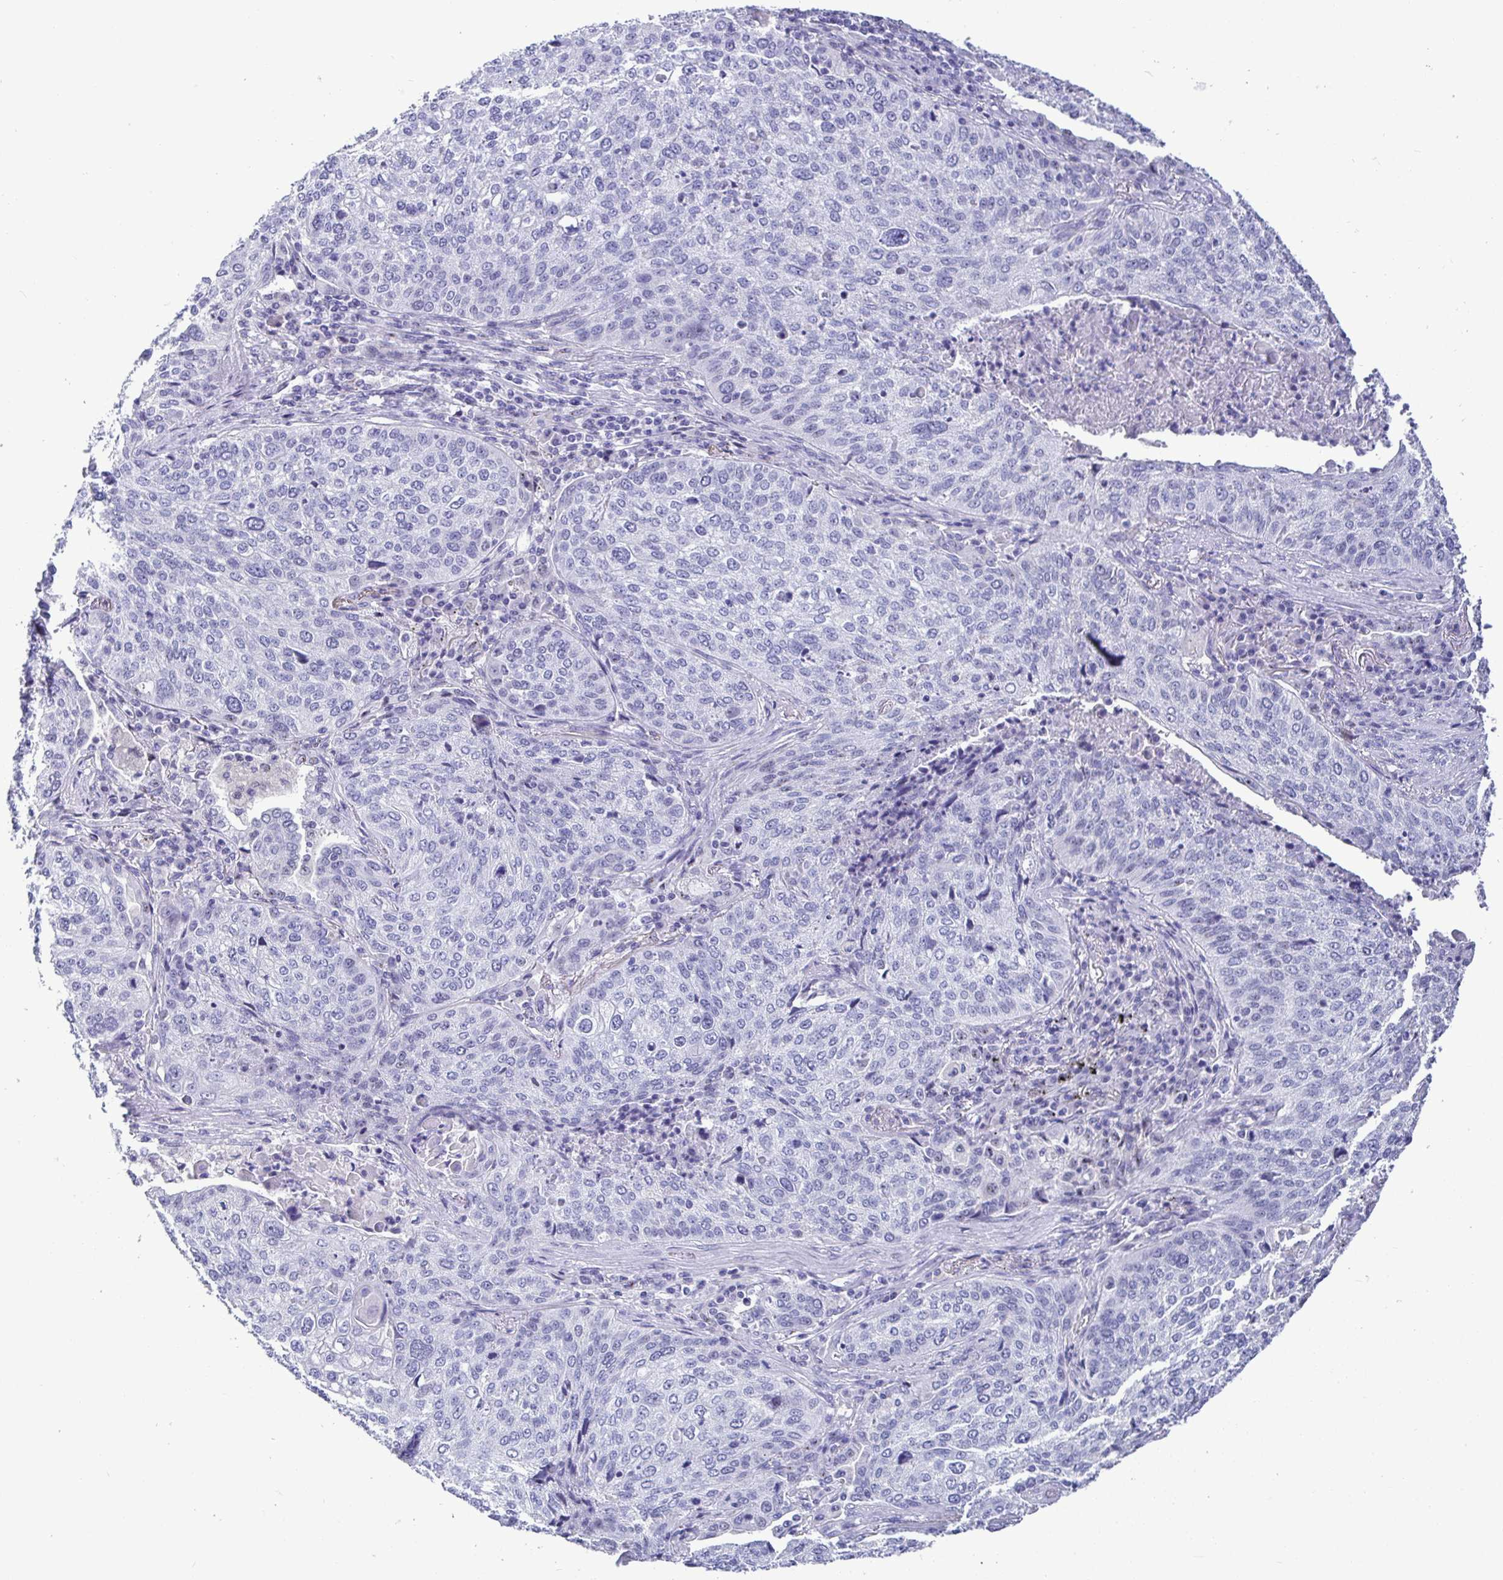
{"staining": {"intensity": "negative", "quantity": "none", "location": "none"}, "tissue": "lung cancer", "cell_type": "Tumor cells", "image_type": "cancer", "snomed": [{"axis": "morphology", "description": "Squamous cell carcinoma, NOS"}, {"axis": "topography", "description": "Lung"}], "caption": "Tumor cells show no significant protein expression in lung squamous cell carcinoma. The staining is performed using DAB brown chromogen with nuclei counter-stained in using hematoxylin.", "gene": "TMEM241", "patient": {"sex": "male", "age": 63}}